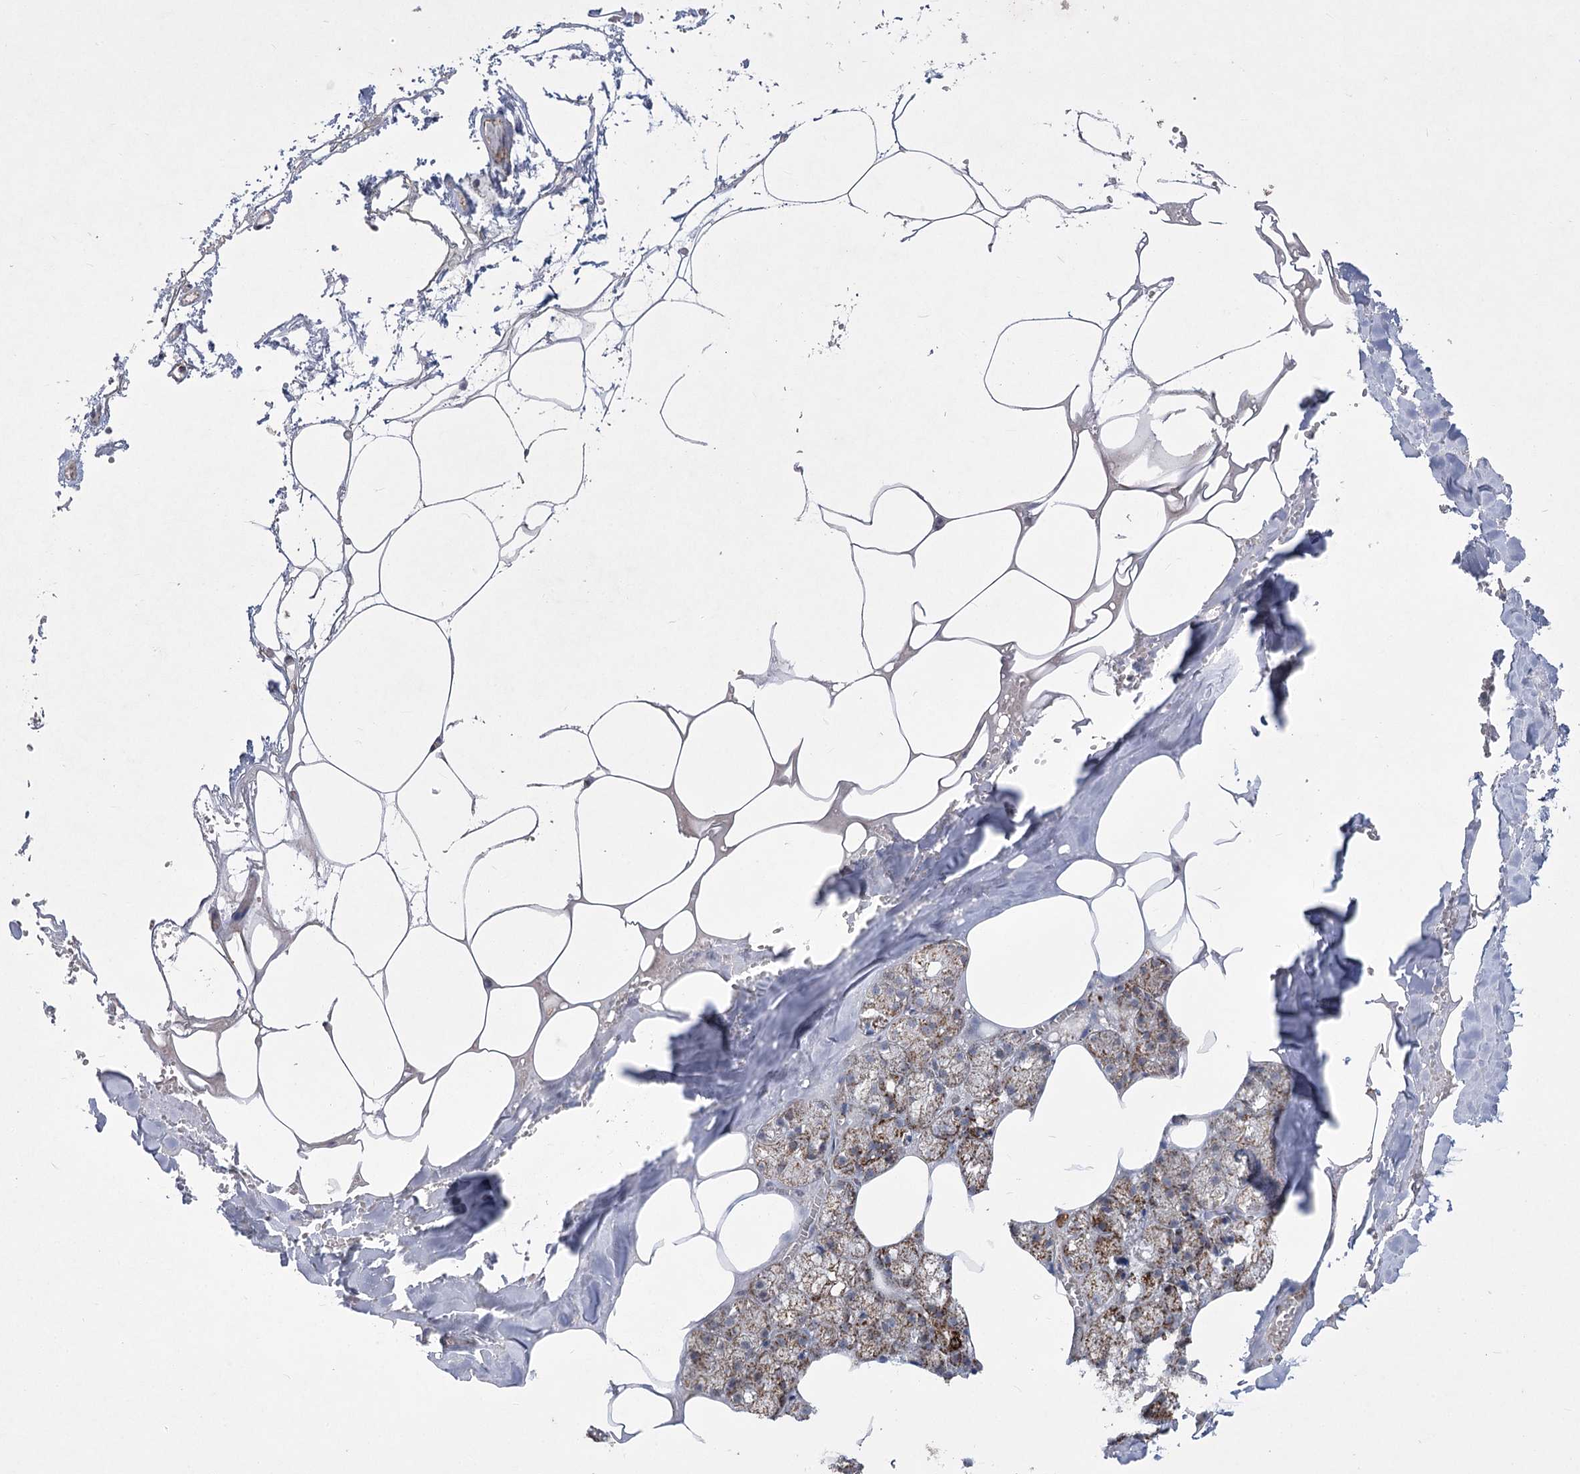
{"staining": {"intensity": "strong", "quantity": "<25%", "location": "cytoplasmic/membranous"}, "tissue": "salivary gland", "cell_type": "Glandular cells", "image_type": "normal", "snomed": [{"axis": "morphology", "description": "Normal tissue, NOS"}, {"axis": "topography", "description": "Salivary gland"}], "caption": "High-power microscopy captured an IHC image of normal salivary gland, revealing strong cytoplasmic/membranous expression in approximately <25% of glandular cells.", "gene": "PDHB", "patient": {"sex": "male", "age": 62}}